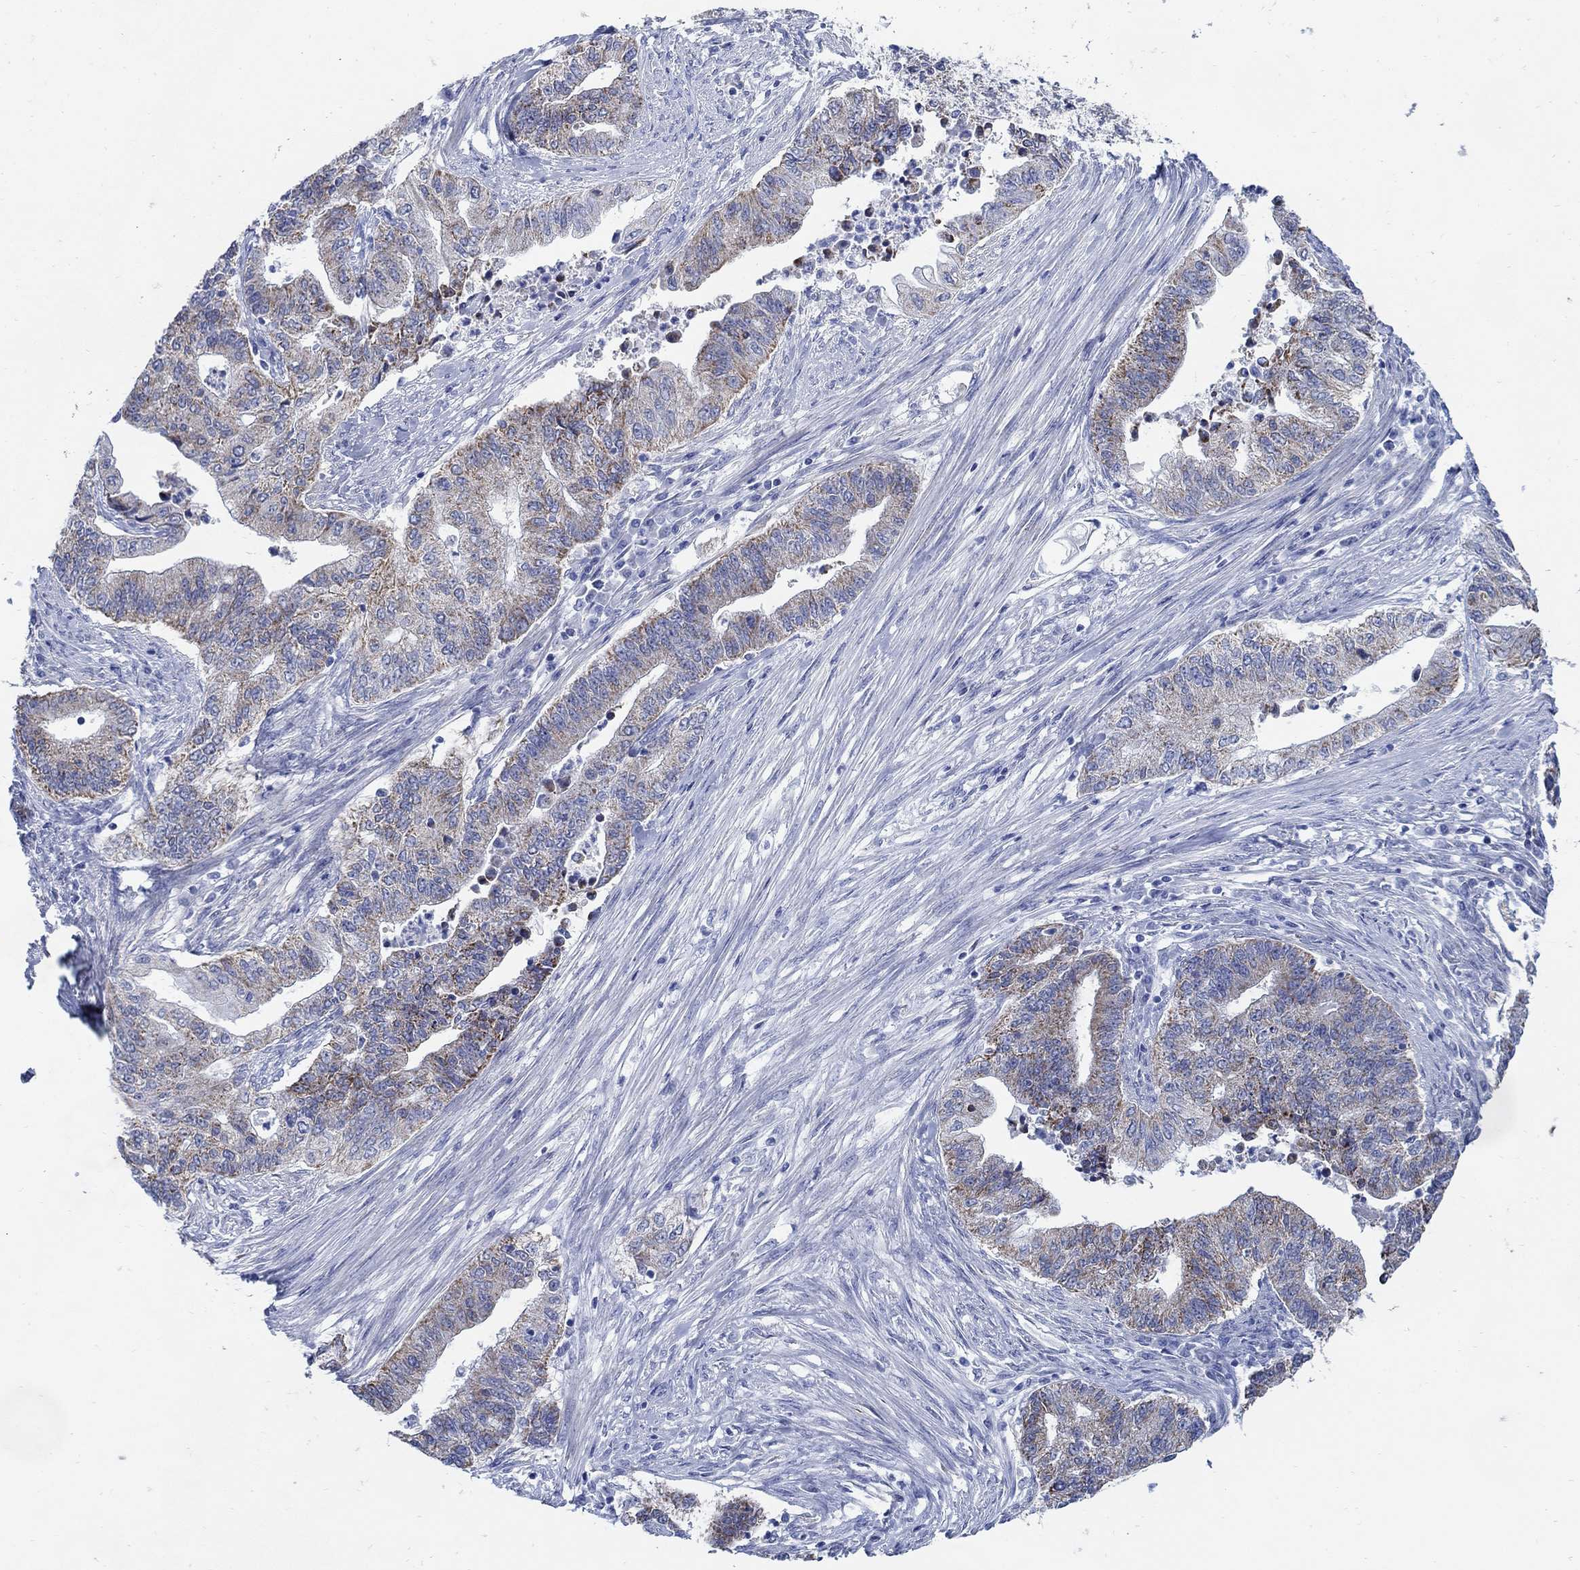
{"staining": {"intensity": "moderate", "quantity": "<25%", "location": "cytoplasmic/membranous"}, "tissue": "endometrial cancer", "cell_type": "Tumor cells", "image_type": "cancer", "snomed": [{"axis": "morphology", "description": "Adenocarcinoma, NOS"}, {"axis": "topography", "description": "Uterus"}, {"axis": "topography", "description": "Endometrium"}], "caption": "Immunohistochemical staining of human adenocarcinoma (endometrial) exhibits low levels of moderate cytoplasmic/membranous positivity in about <25% of tumor cells. (Brightfield microscopy of DAB IHC at high magnification).", "gene": "ZDHHC14", "patient": {"sex": "female", "age": 54}}